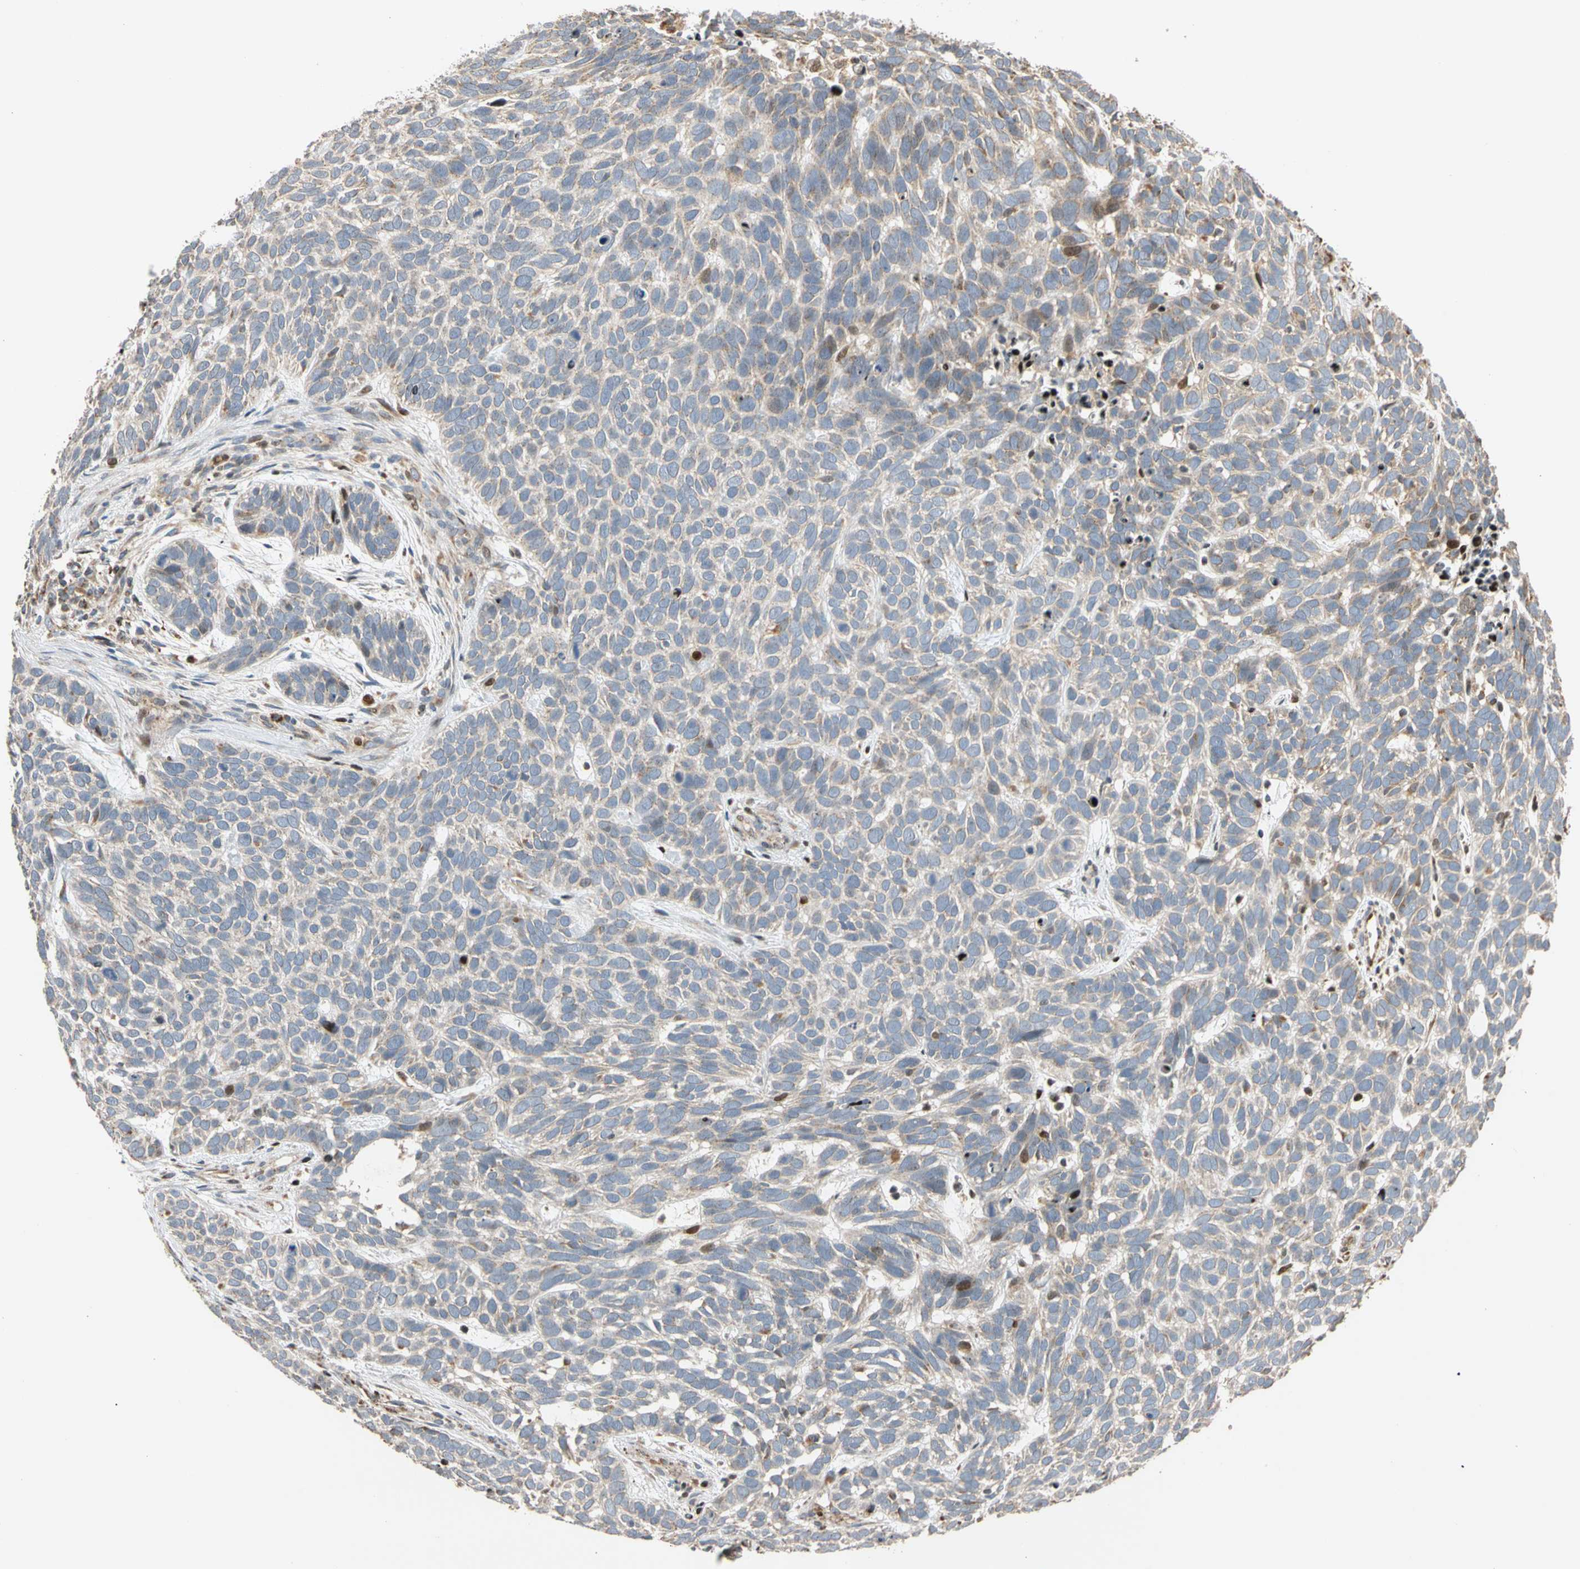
{"staining": {"intensity": "weak", "quantity": "<25%", "location": "cytoplasmic/membranous"}, "tissue": "skin cancer", "cell_type": "Tumor cells", "image_type": "cancer", "snomed": [{"axis": "morphology", "description": "Basal cell carcinoma"}, {"axis": "topography", "description": "Skin"}], "caption": "Immunohistochemical staining of human skin cancer (basal cell carcinoma) demonstrates no significant expression in tumor cells.", "gene": "IP6K2", "patient": {"sex": "male", "age": 87}}